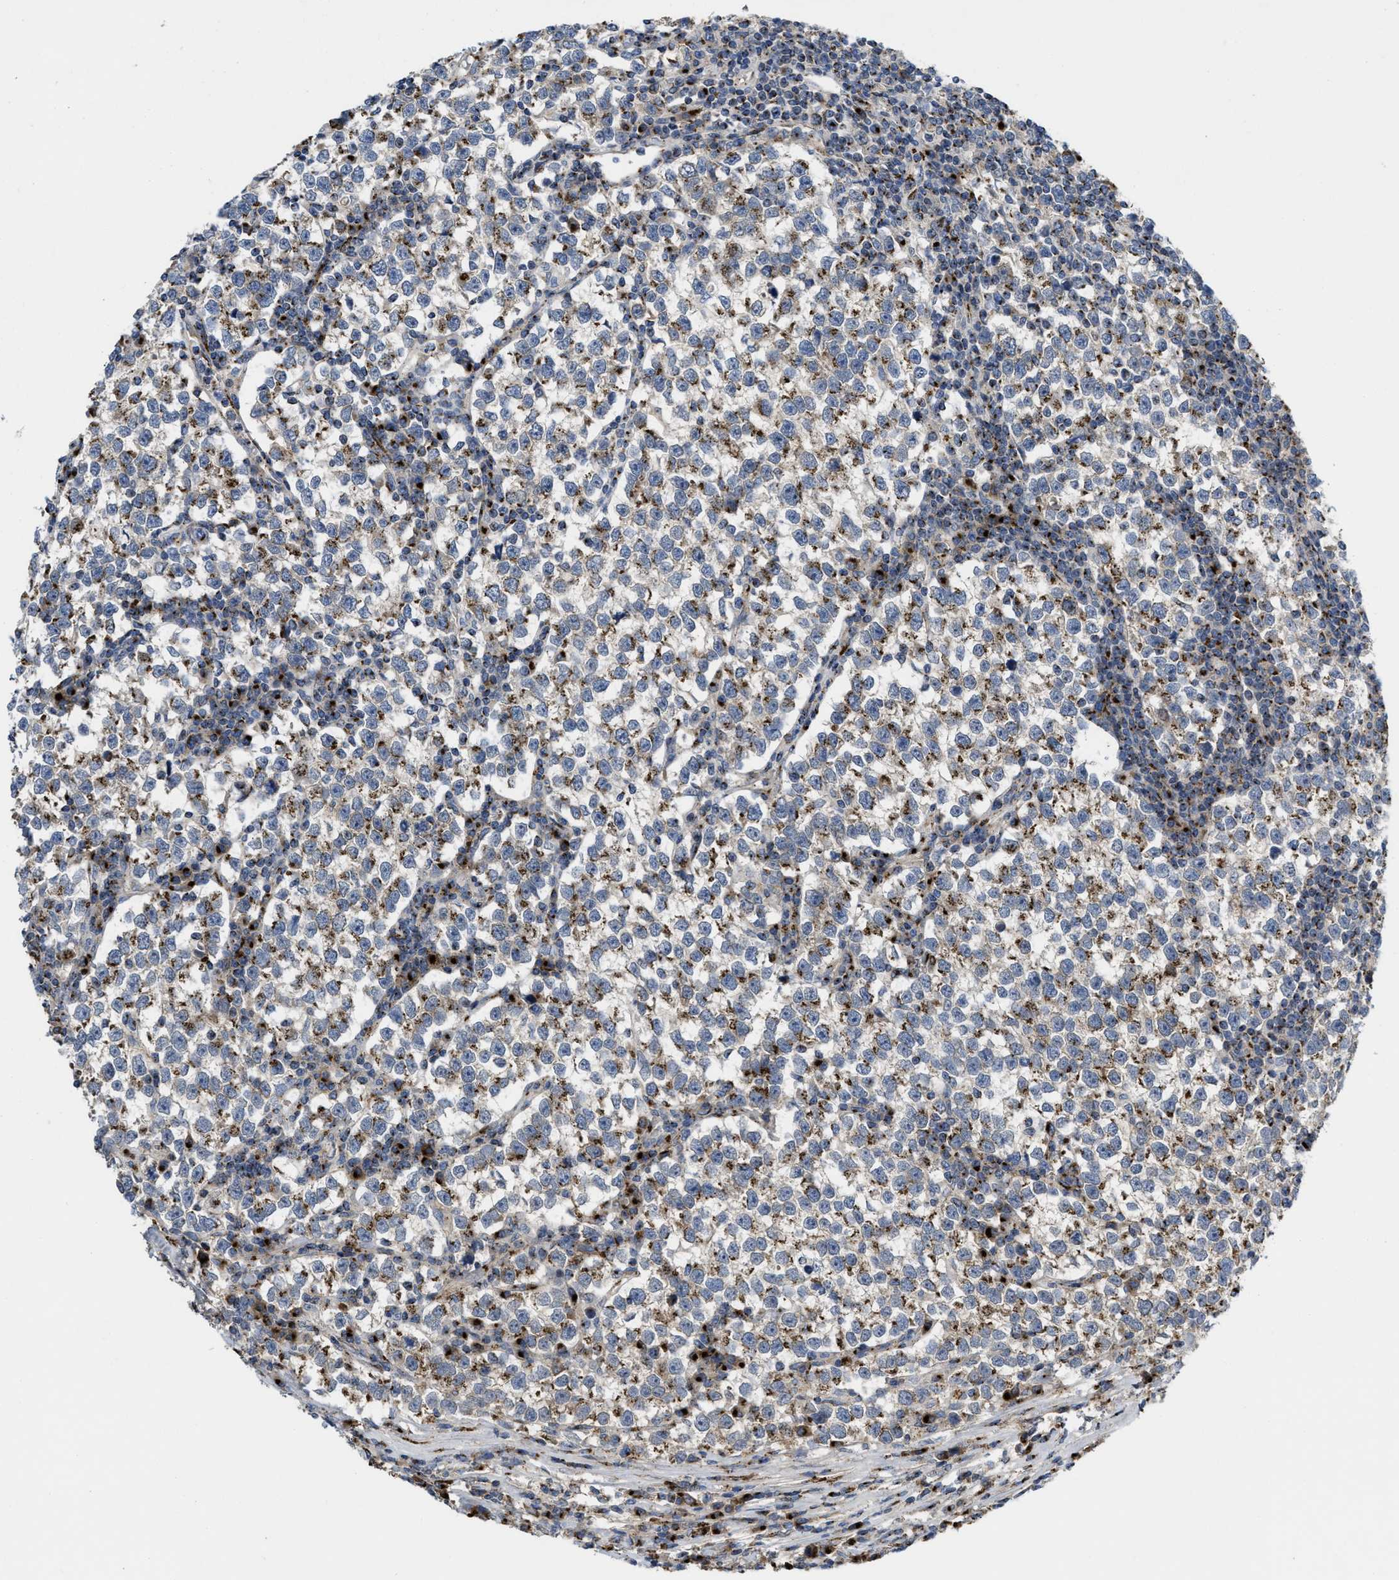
{"staining": {"intensity": "moderate", "quantity": ">75%", "location": "cytoplasmic/membranous"}, "tissue": "testis cancer", "cell_type": "Tumor cells", "image_type": "cancer", "snomed": [{"axis": "morphology", "description": "Normal tissue, NOS"}, {"axis": "morphology", "description": "Seminoma, NOS"}, {"axis": "topography", "description": "Testis"}], "caption": "Immunohistochemistry micrograph of testis cancer stained for a protein (brown), which exhibits medium levels of moderate cytoplasmic/membranous positivity in about >75% of tumor cells.", "gene": "ZNF70", "patient": {"sex": "male", "age": 43}}